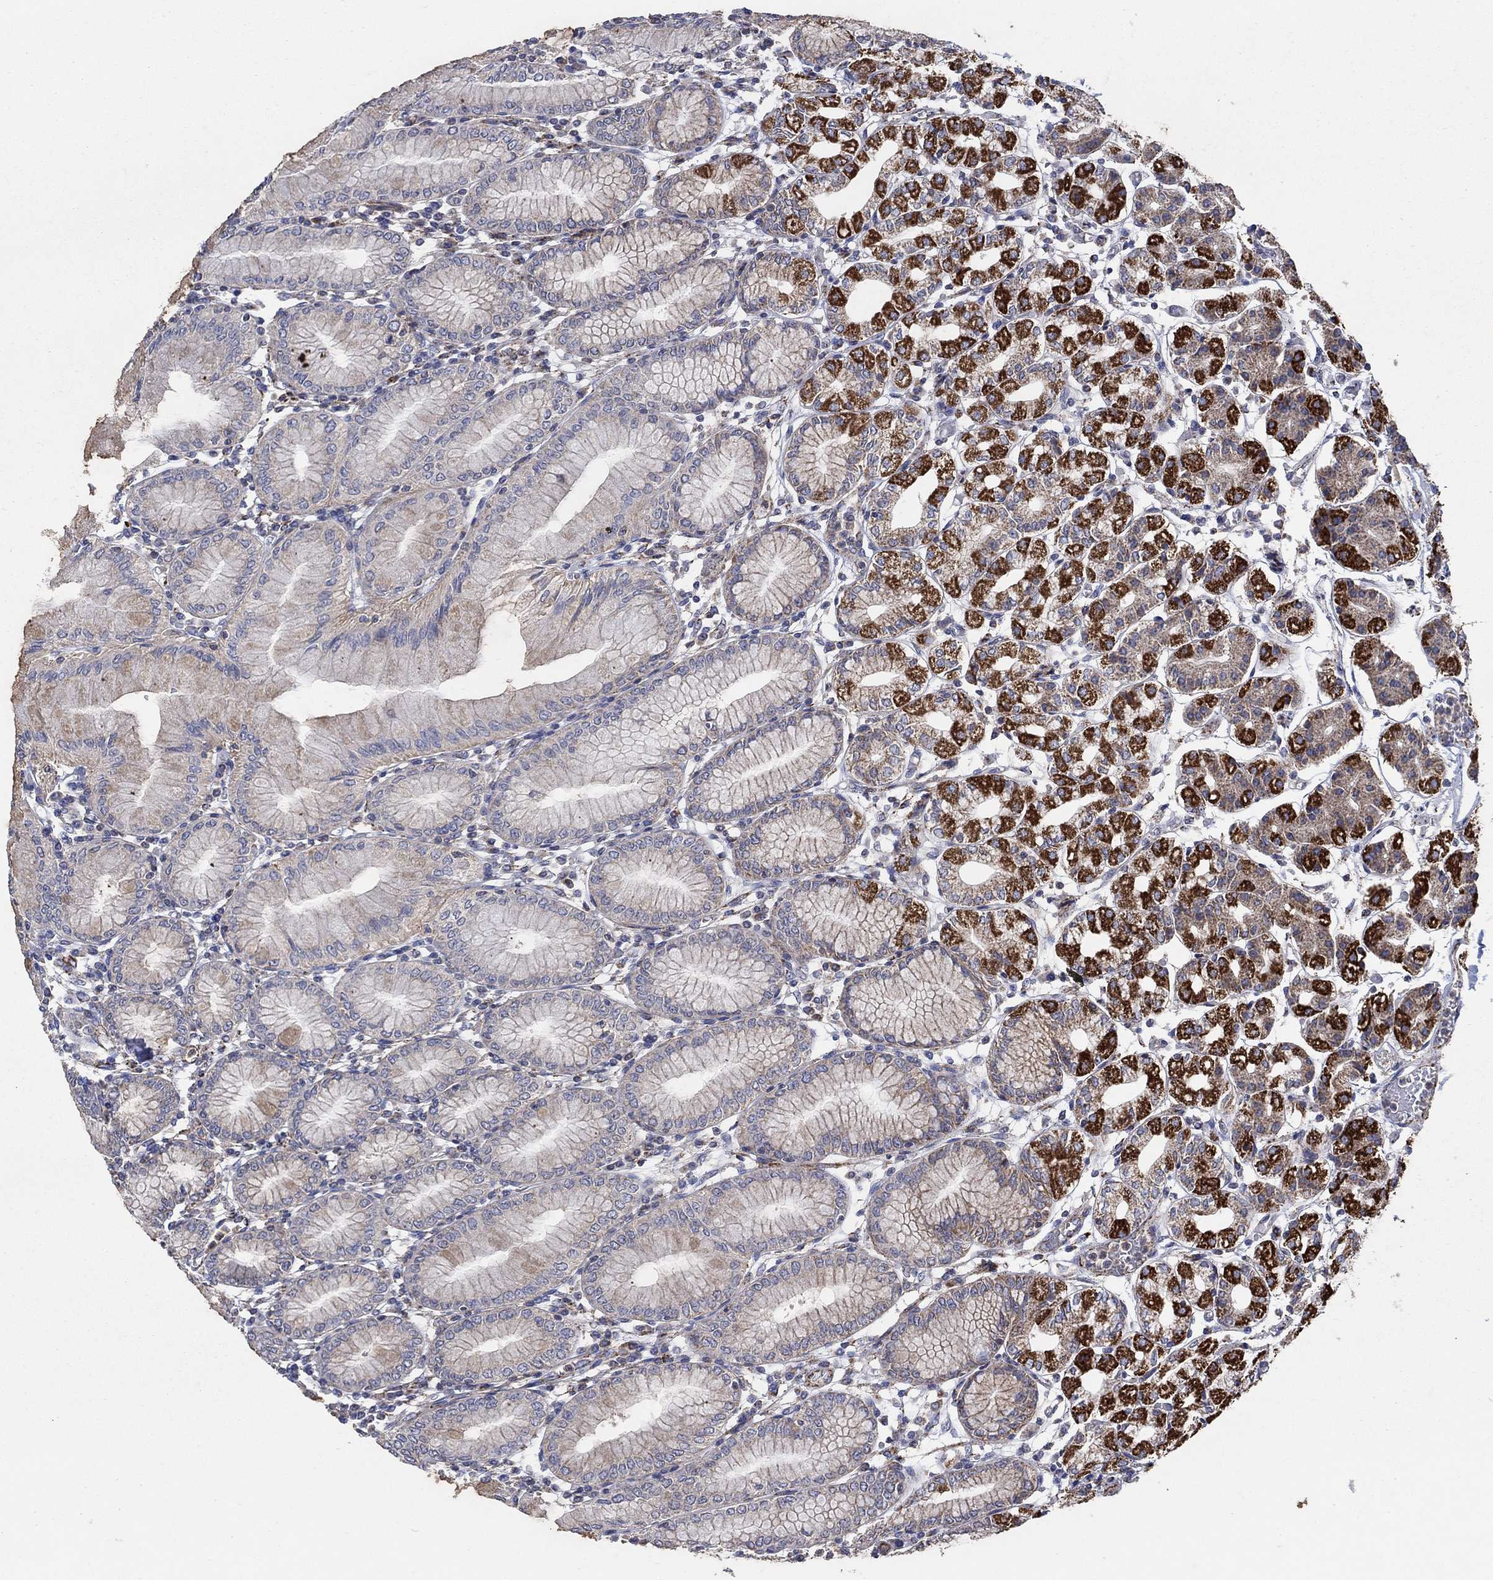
{"staining": {"intensity": "strong", "quantity": "<25%", "location": "cytoplasmic/membranous"}, "tissue": "stomach", "cell_type": "Glandular cells", "image_type": "normal", "snomed": [{"axis": "morphology", "description": "Normal tissue, NOS"}, {"axis": "topography", "description": "Skeletal muscle"}, {"axis": "topography", "description": "Stomach"}], "caption": "The immunohistochemical stain labels strong cytoplasmic/membranous staining in glandular cells of unremarkable stomach.", "gene": "PNPLA2", "patient": {"sex": "female", "age": 57}}